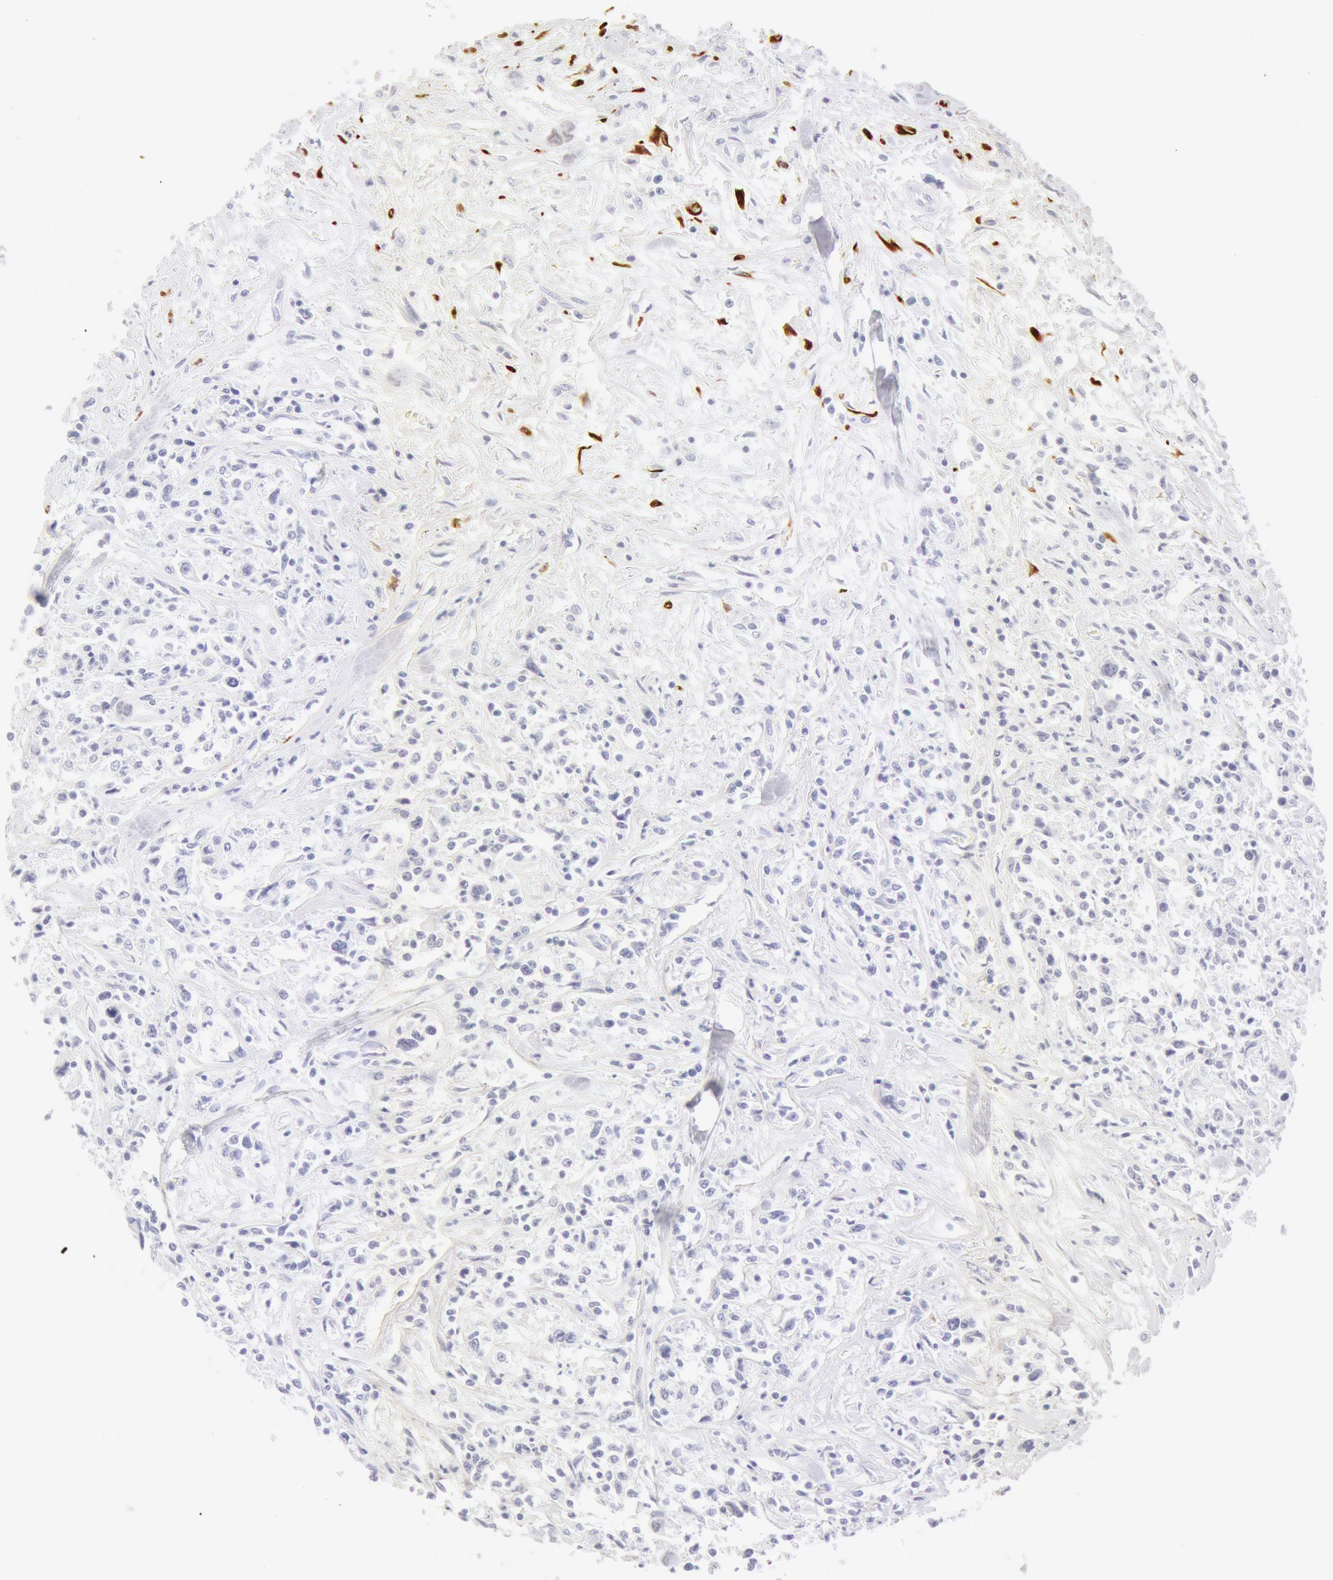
{"staining": {"intensity": "negative", "quantity": "none", "location": "none"}, "tissue": "lymphoma", "cell_type": "Tumor cells", "image_type": "cancer", "snomed": [{"axis": "morphology", "description": "Malignant lymphoma, non-Hodgkin's type, Low grade"}, {"axis": "topography", "description": "Small intestine"}], "caption": "An immunohistochemistry histopathology image of lymphoma is shown. There is no staining in tumor cells of lymphoma.", "gene": "KRT8", "patient": {"sex": "female", "age": 59}}